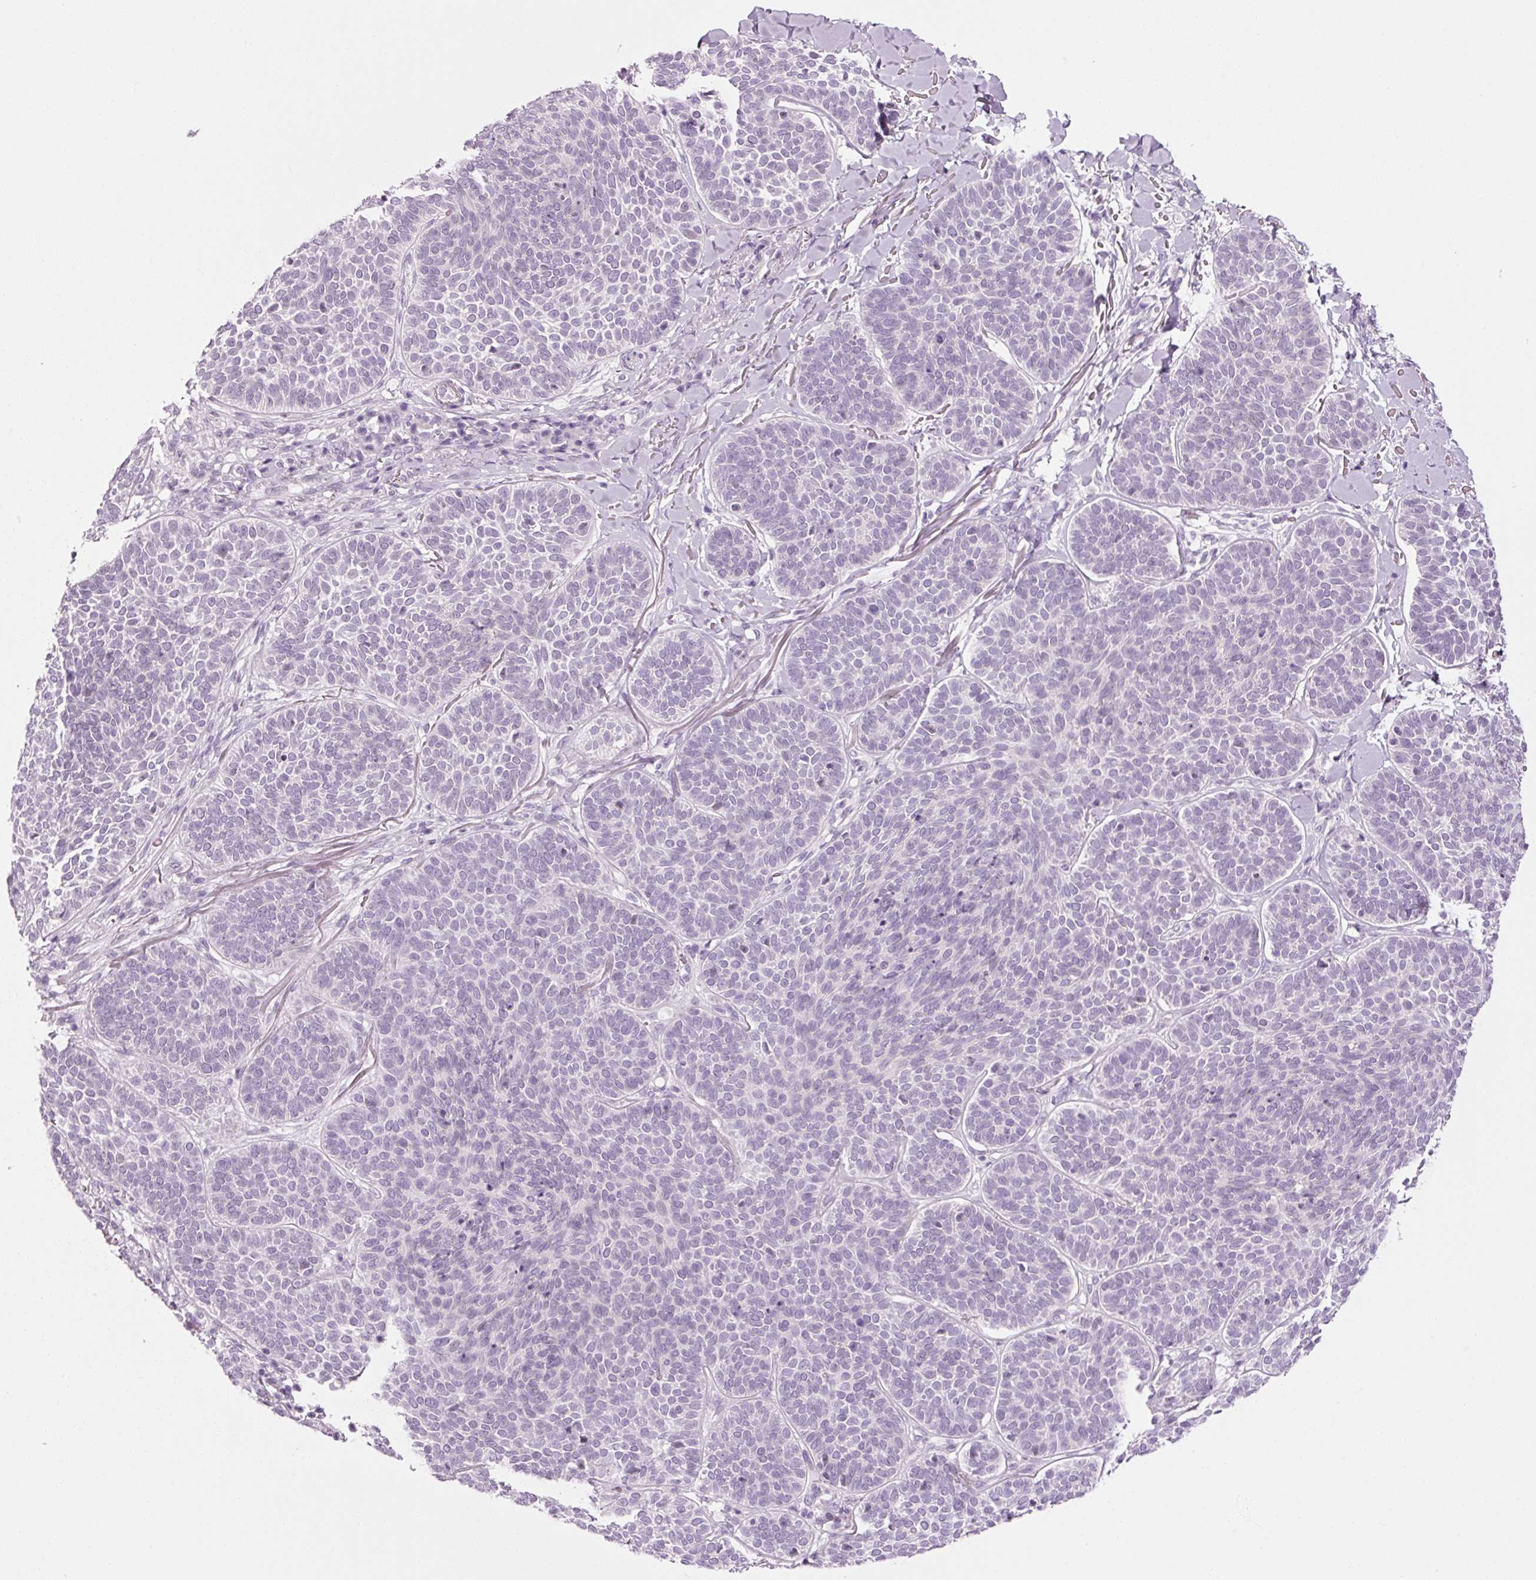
{"staining": {"intensity": "negative", "quantity": "none", "location": "none"}, "tissue": "skin cancer", "cell_type": "Tumor cells", "image_type": "cancer", "snomed": [{"axis": "morphology", "description": "Basal cell carcinoma"}, {"axis": "topography", "description": "Skin"}], "caption": "Immunohistochemistry photomicrograph of neoplastic tissue: skin basal cell carcinoma stained with DAB (3,3'-diaminobenzidine) demonstrates no significant protein expression in tumor cells.", "gene": "ANKRD20A1", "patient": {"sex": "male", "age": 85}}